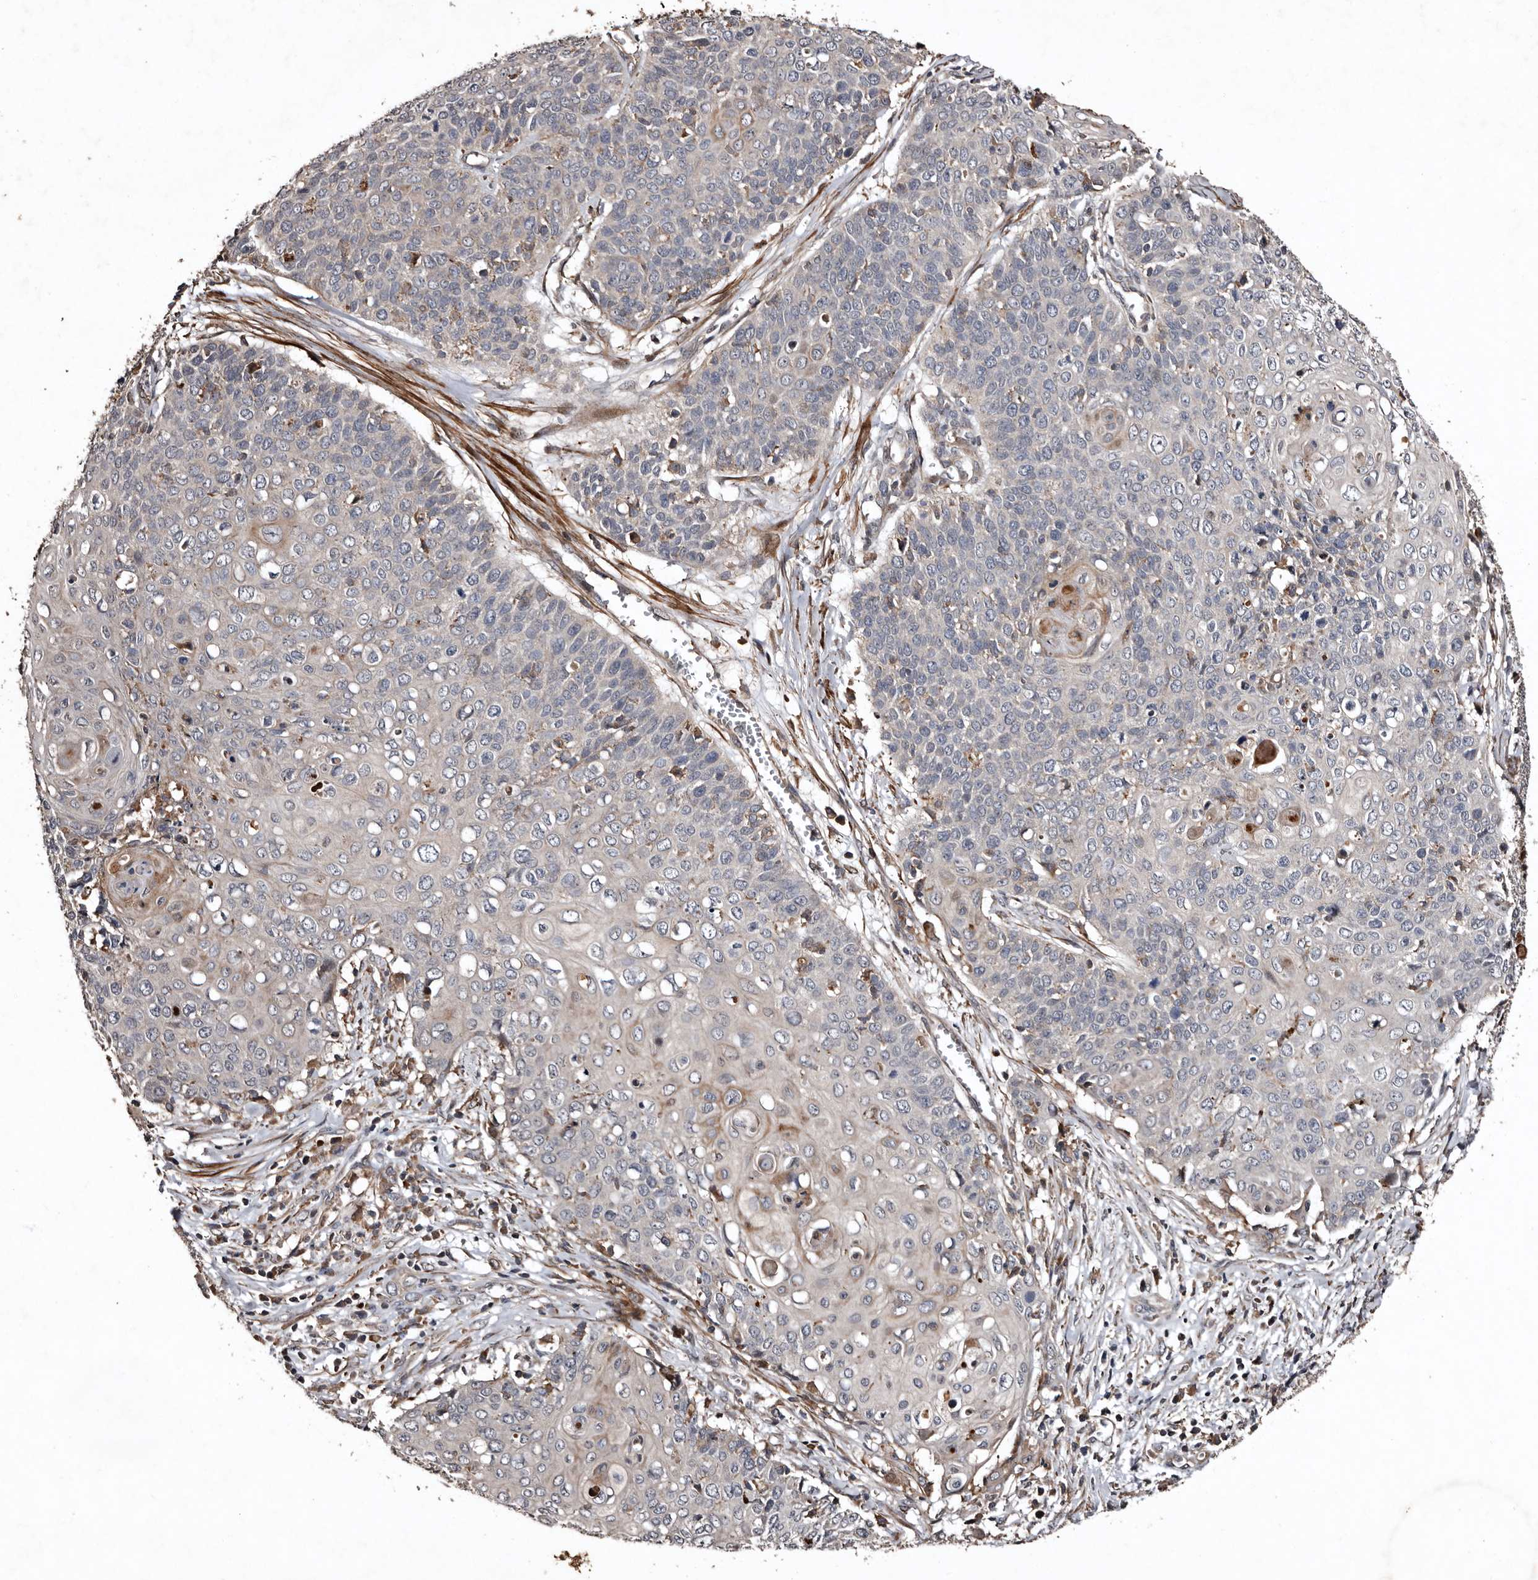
{"staining": {"intensity": "negative", "quantity": "none", "location": "none"}, "tissue": "cervical cancer", "cell_type": "Tumor cells", "image_type": "cancer", "snomed": [{"axis": "morphology", "description": "Squamous cell carcinoma, NOS"}, {"axis": "topography", "description": "Cervix"}], "caption": "Micrograph shows no significant protein positivity in tumor cells of cervical cancer.", "gene": "PRKD3", "patient": {"sex": "female", "age": 39}}